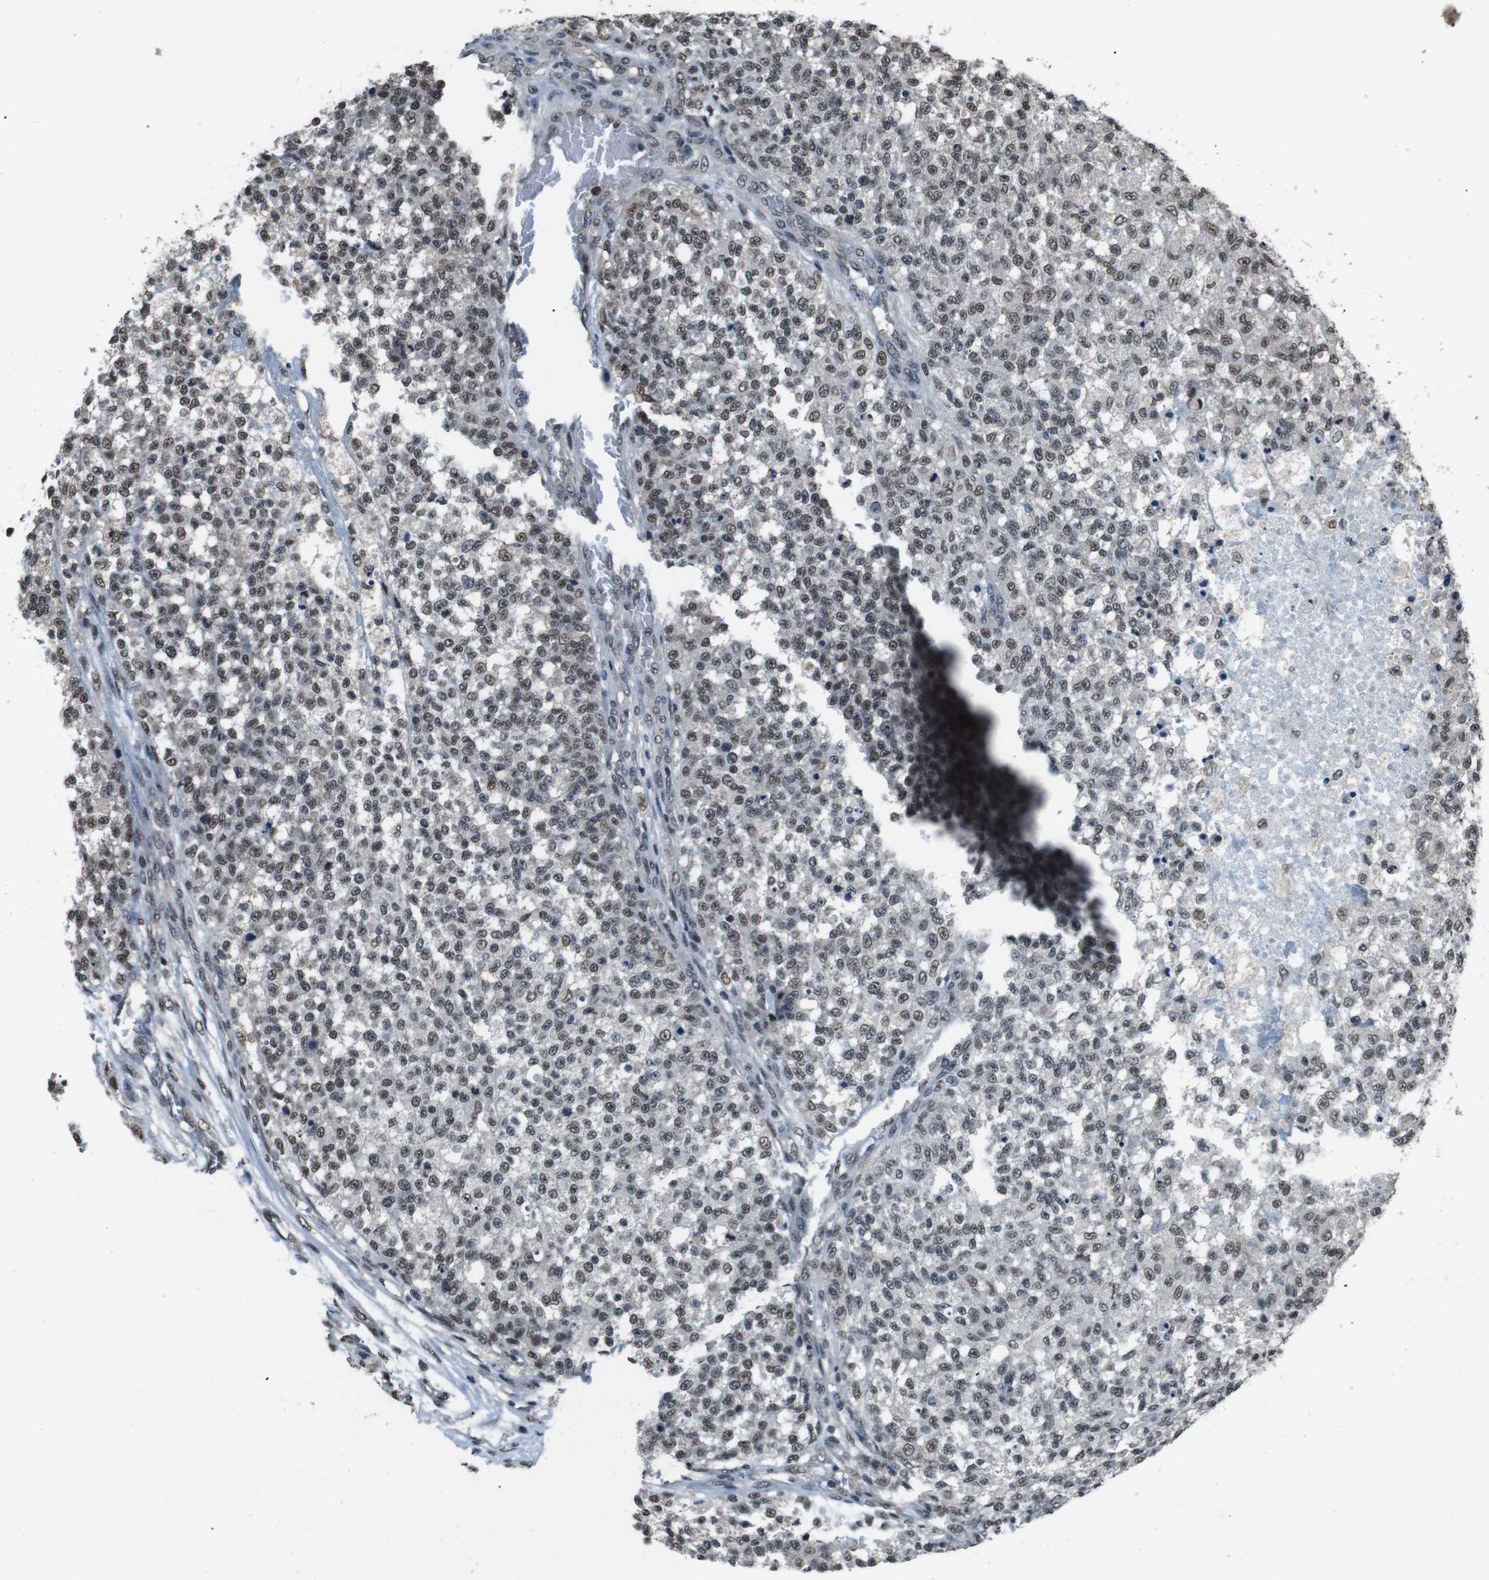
{"staining": {"intensity": "weak", "quantity": ">75%", "location": "nuclear"}, "tissue": "testis cancer", "cell_type": "Tumor cells", "image_type": "cancer", "snomed": [{"axis": "morphology", "description": "Seminoma, NOS"}, {"axis": "topography", "description": "Testis"}], "caption": "This is an image of IHC staining of testis seminoma, which shows weak staining in the nuclear of tumor cells.", "gene": "NR4A2", "patient": {"sex": "male", "age": 59}}